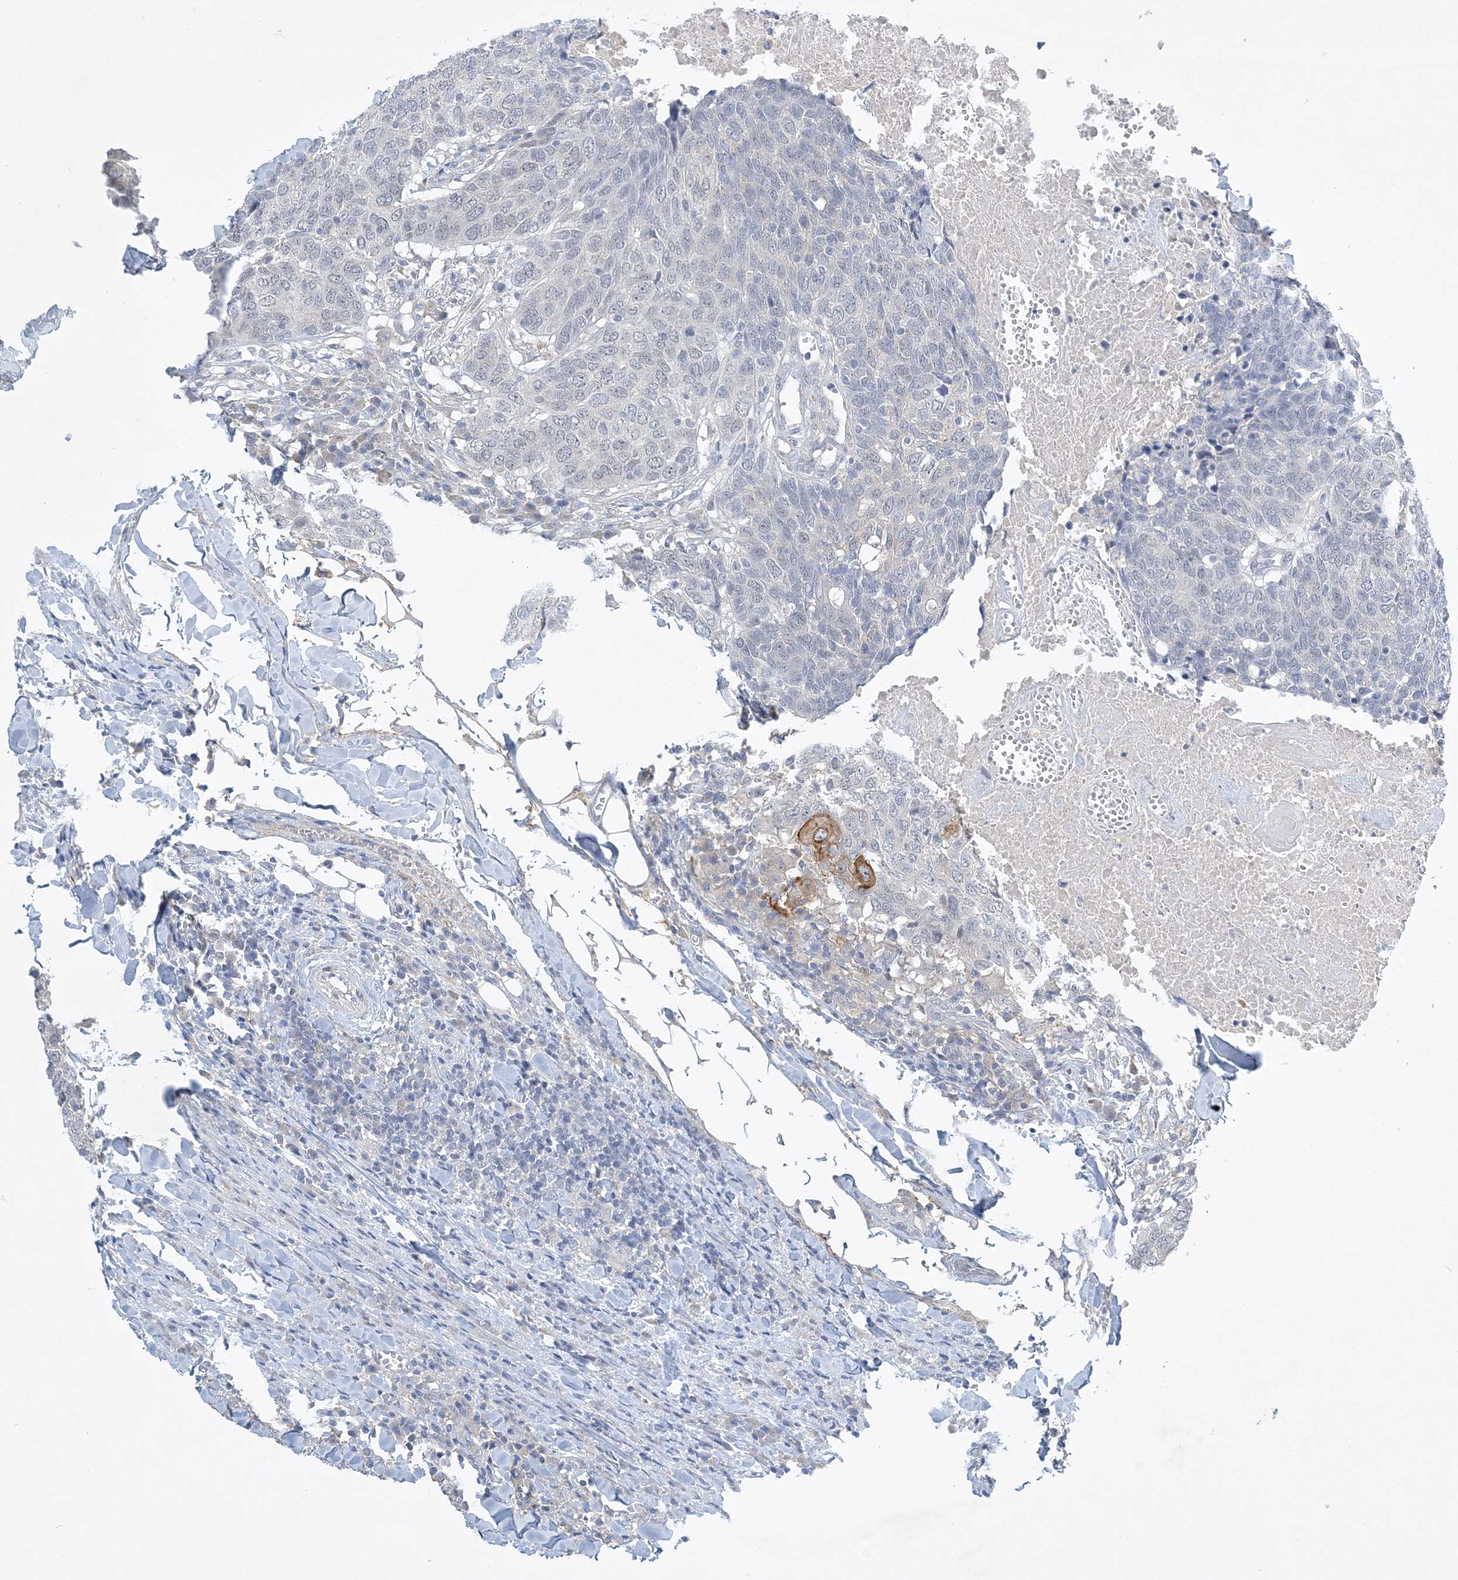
{"staining": {"intensity": "negative", "quantity": "none", "location": "none"}, "tissue": "head and neck cancer", "cell_type": "Tumor cells", "image_type": "cancer", "snomed": [{"axis": "morphology", "description": "Squamous cell carcinoma, NOS"}, {"axis": "topography", "description": "Head-Neck"}], "caption": "The image shows no significant expression in tumor cells of squamous cell carcinoma (head and neck). (DAB immunohistochemistry, high magnification).", "gene": "ANKRD35", "patient": {"sex": "male", "age": 66}}